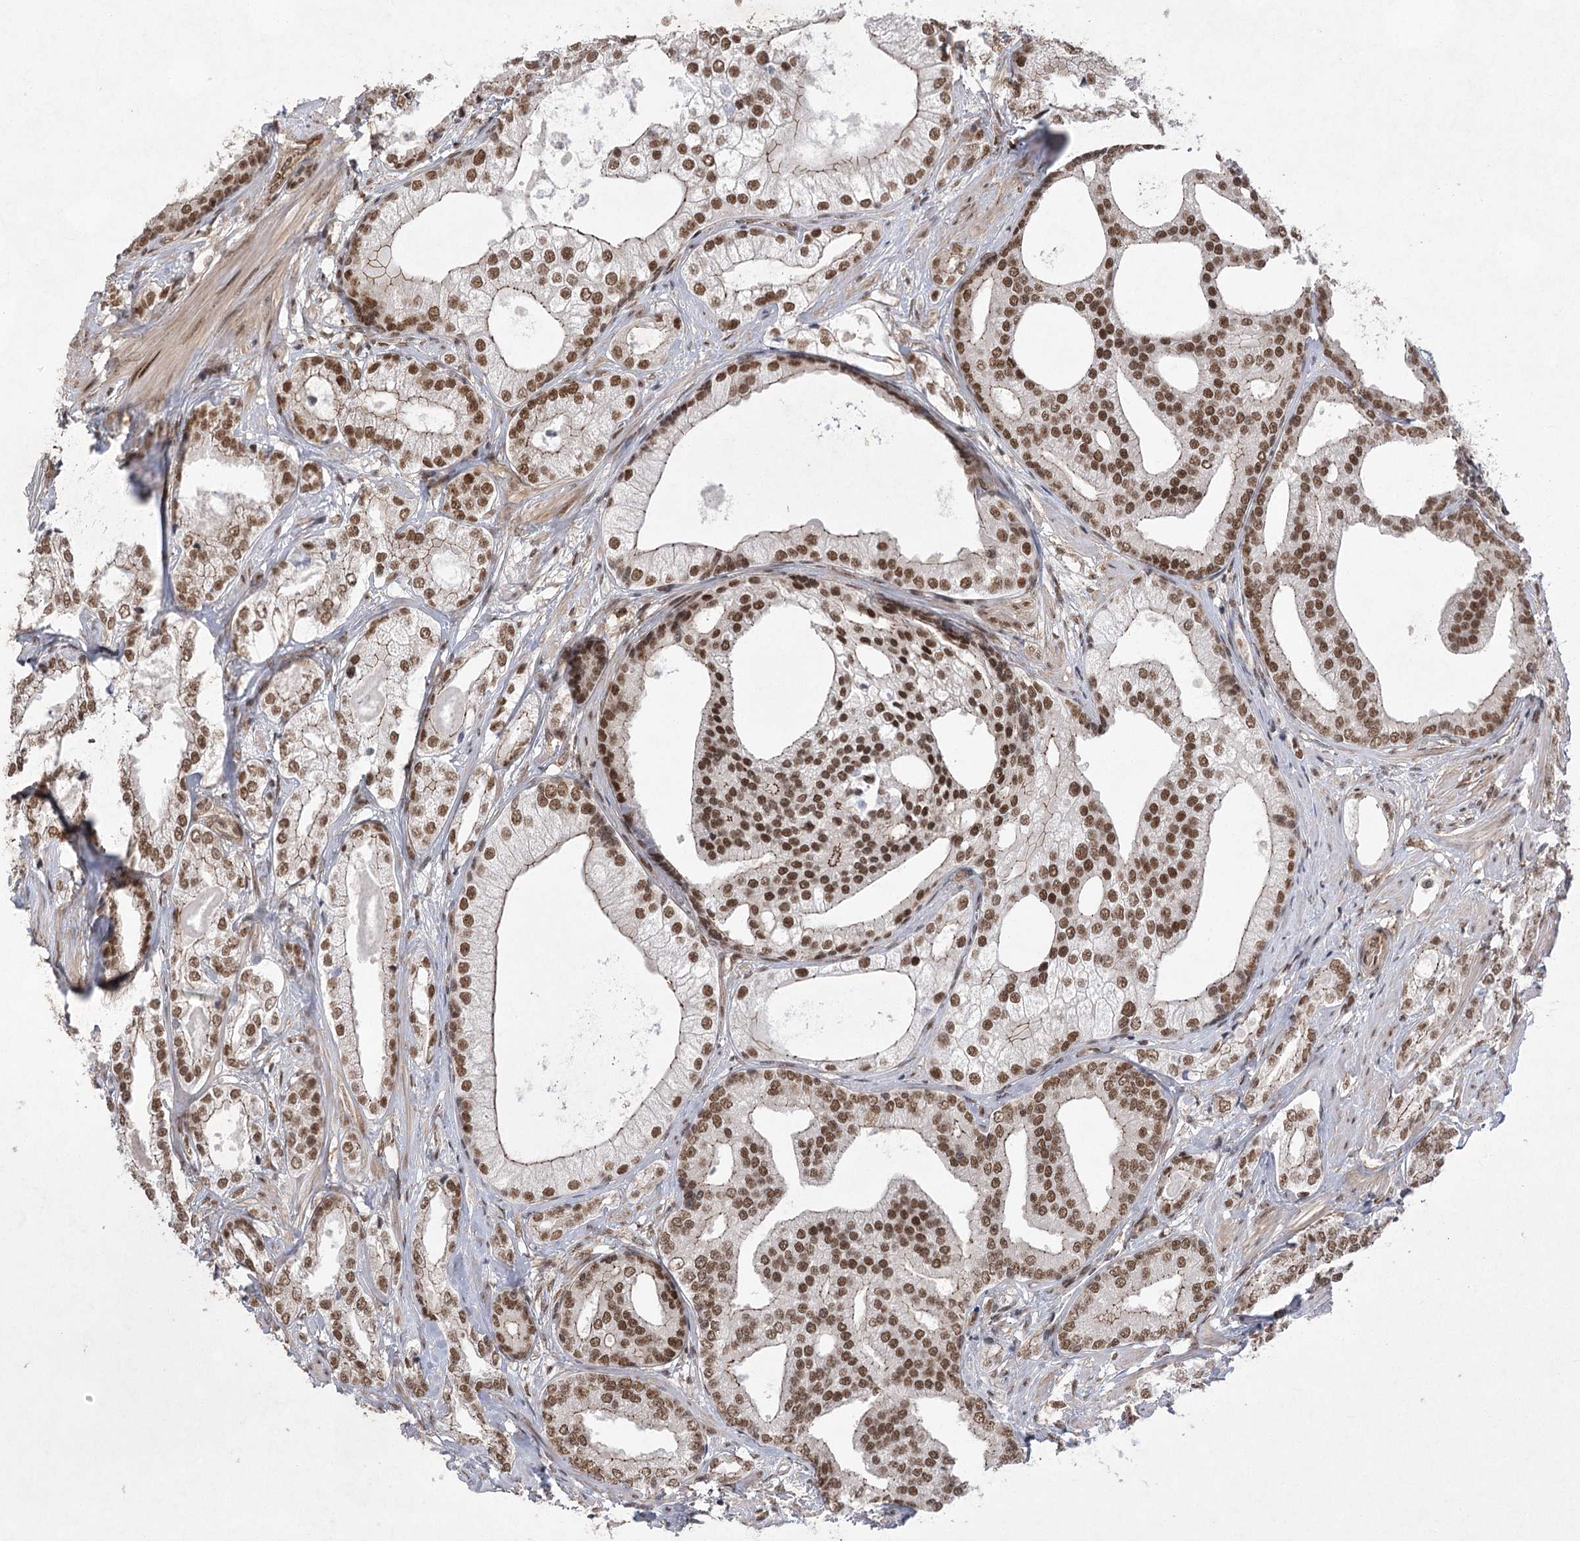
{"staining": {"intensity": "strong", "quantity": ">75%", "location": "nuclear"}, "tissue": "prostate cancer", "cell_type": "Tumor cells", "image_type": "cancer", "snomed": [{"axis": "morphology", "description": "Adenocarcinoma, High grade"}, {"axis": "topography", "description": "Prostate"}], "caption": "Tumor cells exhibit high levels of strong nuclear staining in approximately >75% of cells in human prostate high-grade adenocarcinoma.", "gene": "ZCCHC8", "patient": {"sex": "male", "age": 60}}